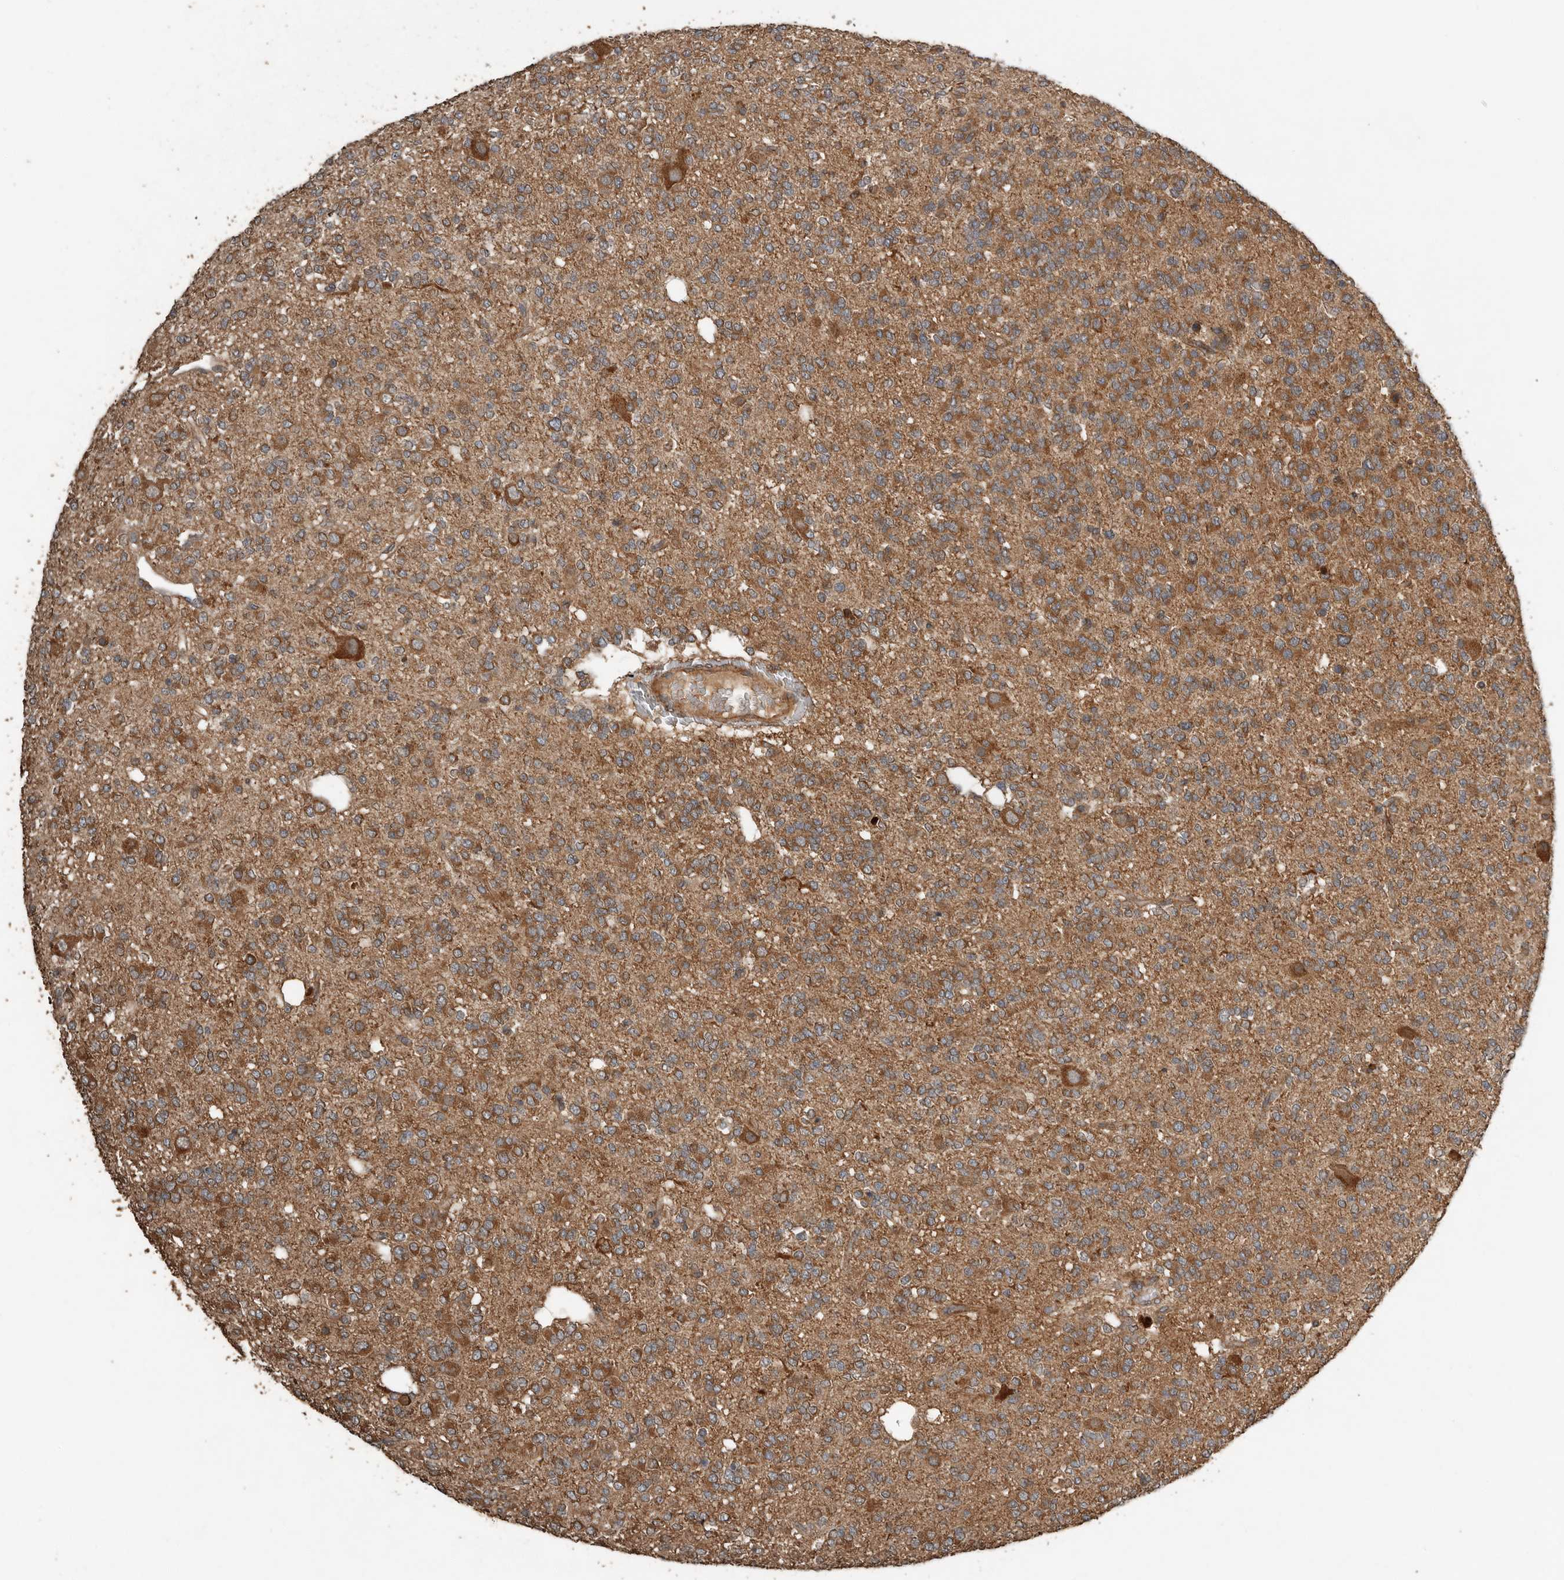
{"staining": {"intensity": "moderate", "quantity": ">75%", "location": "cytoplasmic/membranous"}, "tissue": "glioma", "cell_type": "Tumor cells", "image_type": "cancer", "snomed": [{"axis": "morphology", "description": "Glioma, malignant, Low grade"}, {"axis": "topography", "description": "Brain"}], "caption": "IHC (DAB (3,3'-diaminobenzidine)) staining of human glioma reveals moderate cytoplasmic/membranous protein expression in about >75% of tumor cells.", "gene": "RNF207", "patient": {"sex": "male", "age": 38}}